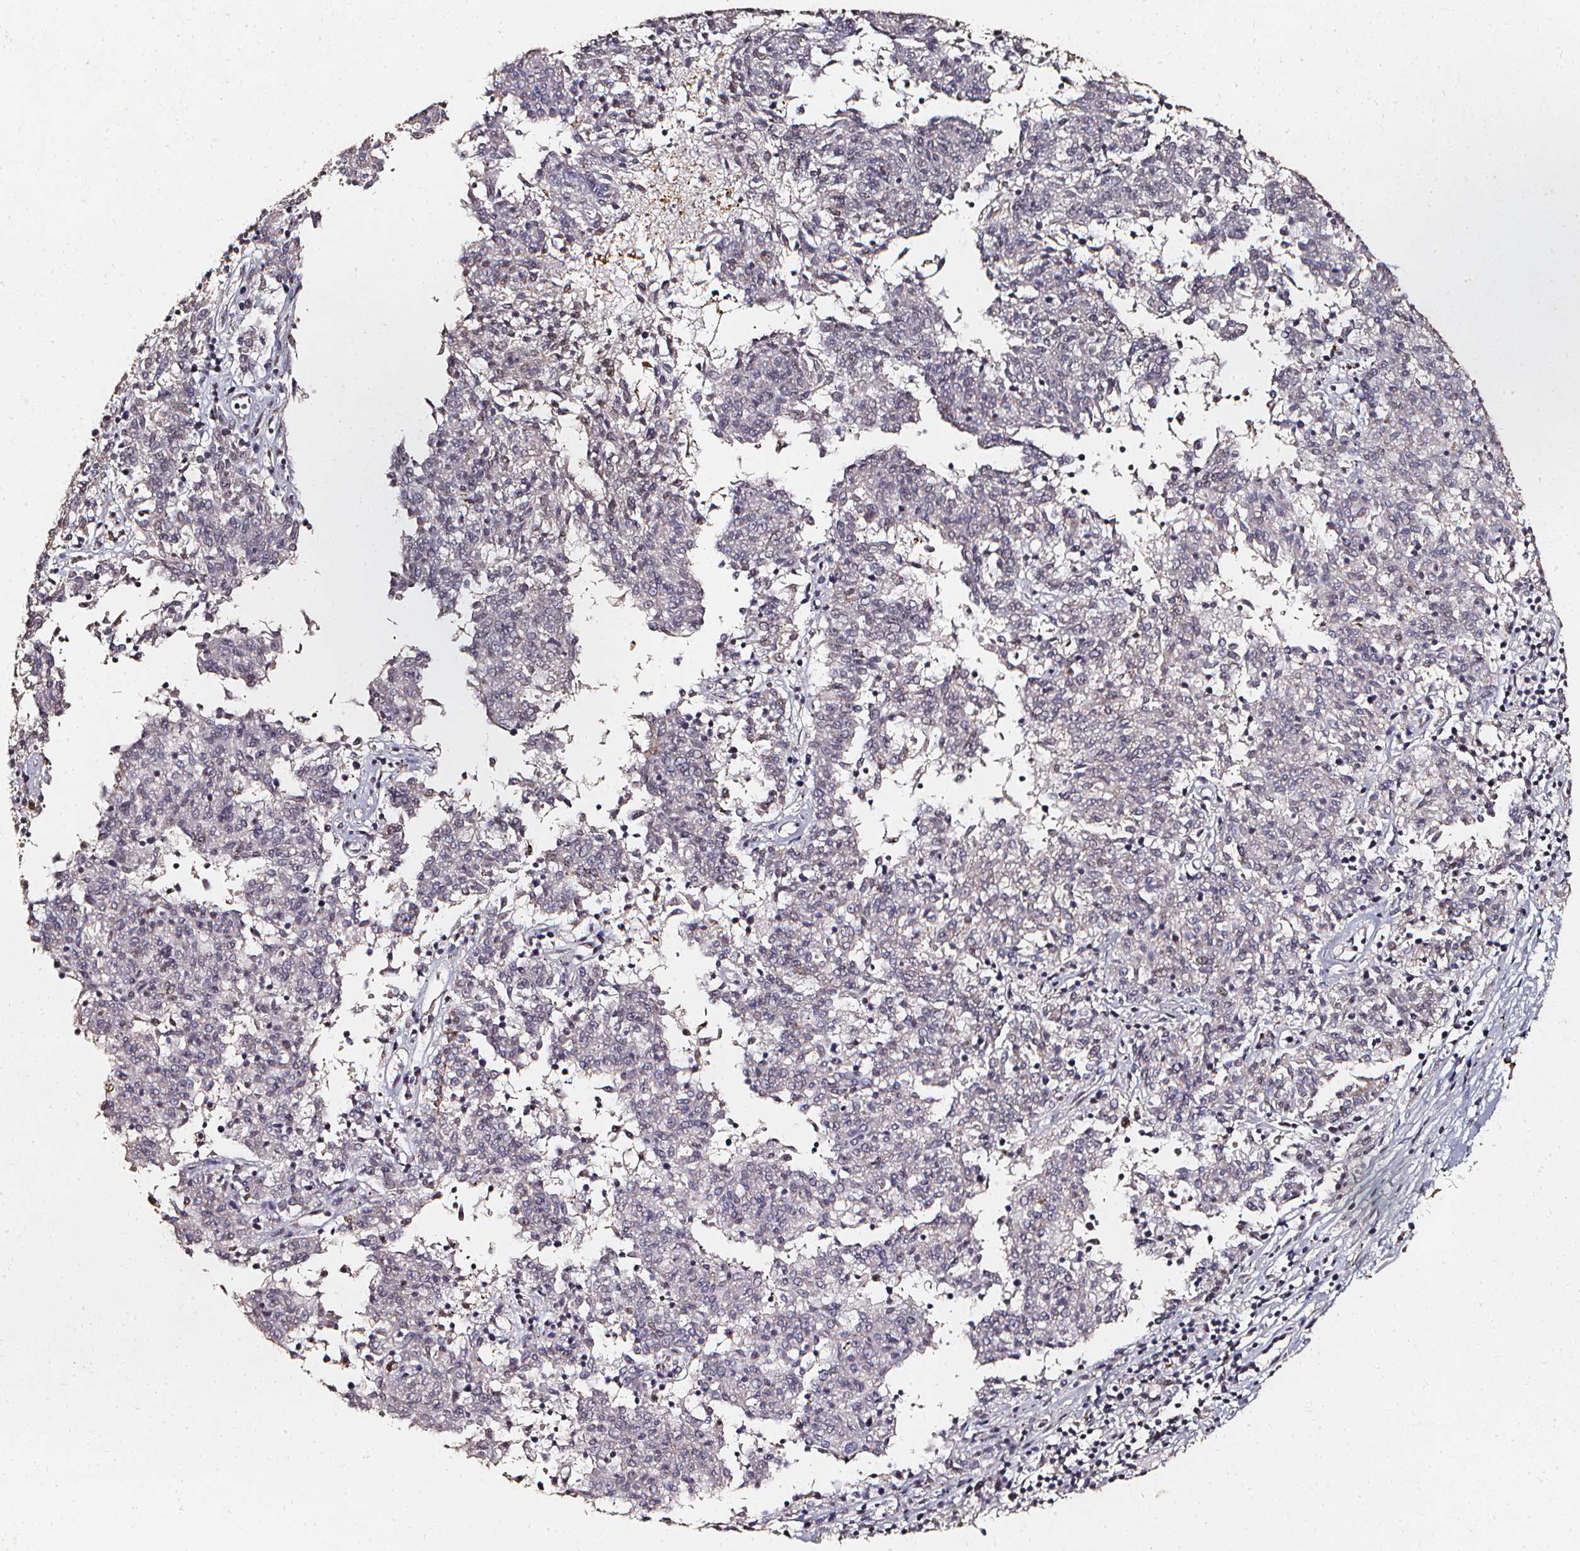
{"staining": {"intensity": "weak", "quantity": "25%-75%", "location": "cytoplasmic/membranous,nuclear"}, "tissue": "melanoma", "cell_type": "Tumor cells", "image_type": "cancer", "snomed": [{"axis": "morphology", "description": "Malignant melanoma, NOS"}, {"axis": "topography", "description": "Skin"}], "caption": "IHC image of malignant melanoma stained for a protein (brown), which displays low levels of weak cytoplasmic/membranous and nuclear expression in approximately 25%-75% of tumor cells.", "gene": "SMN1", "patient": {"sex": "female", "age": 72}}